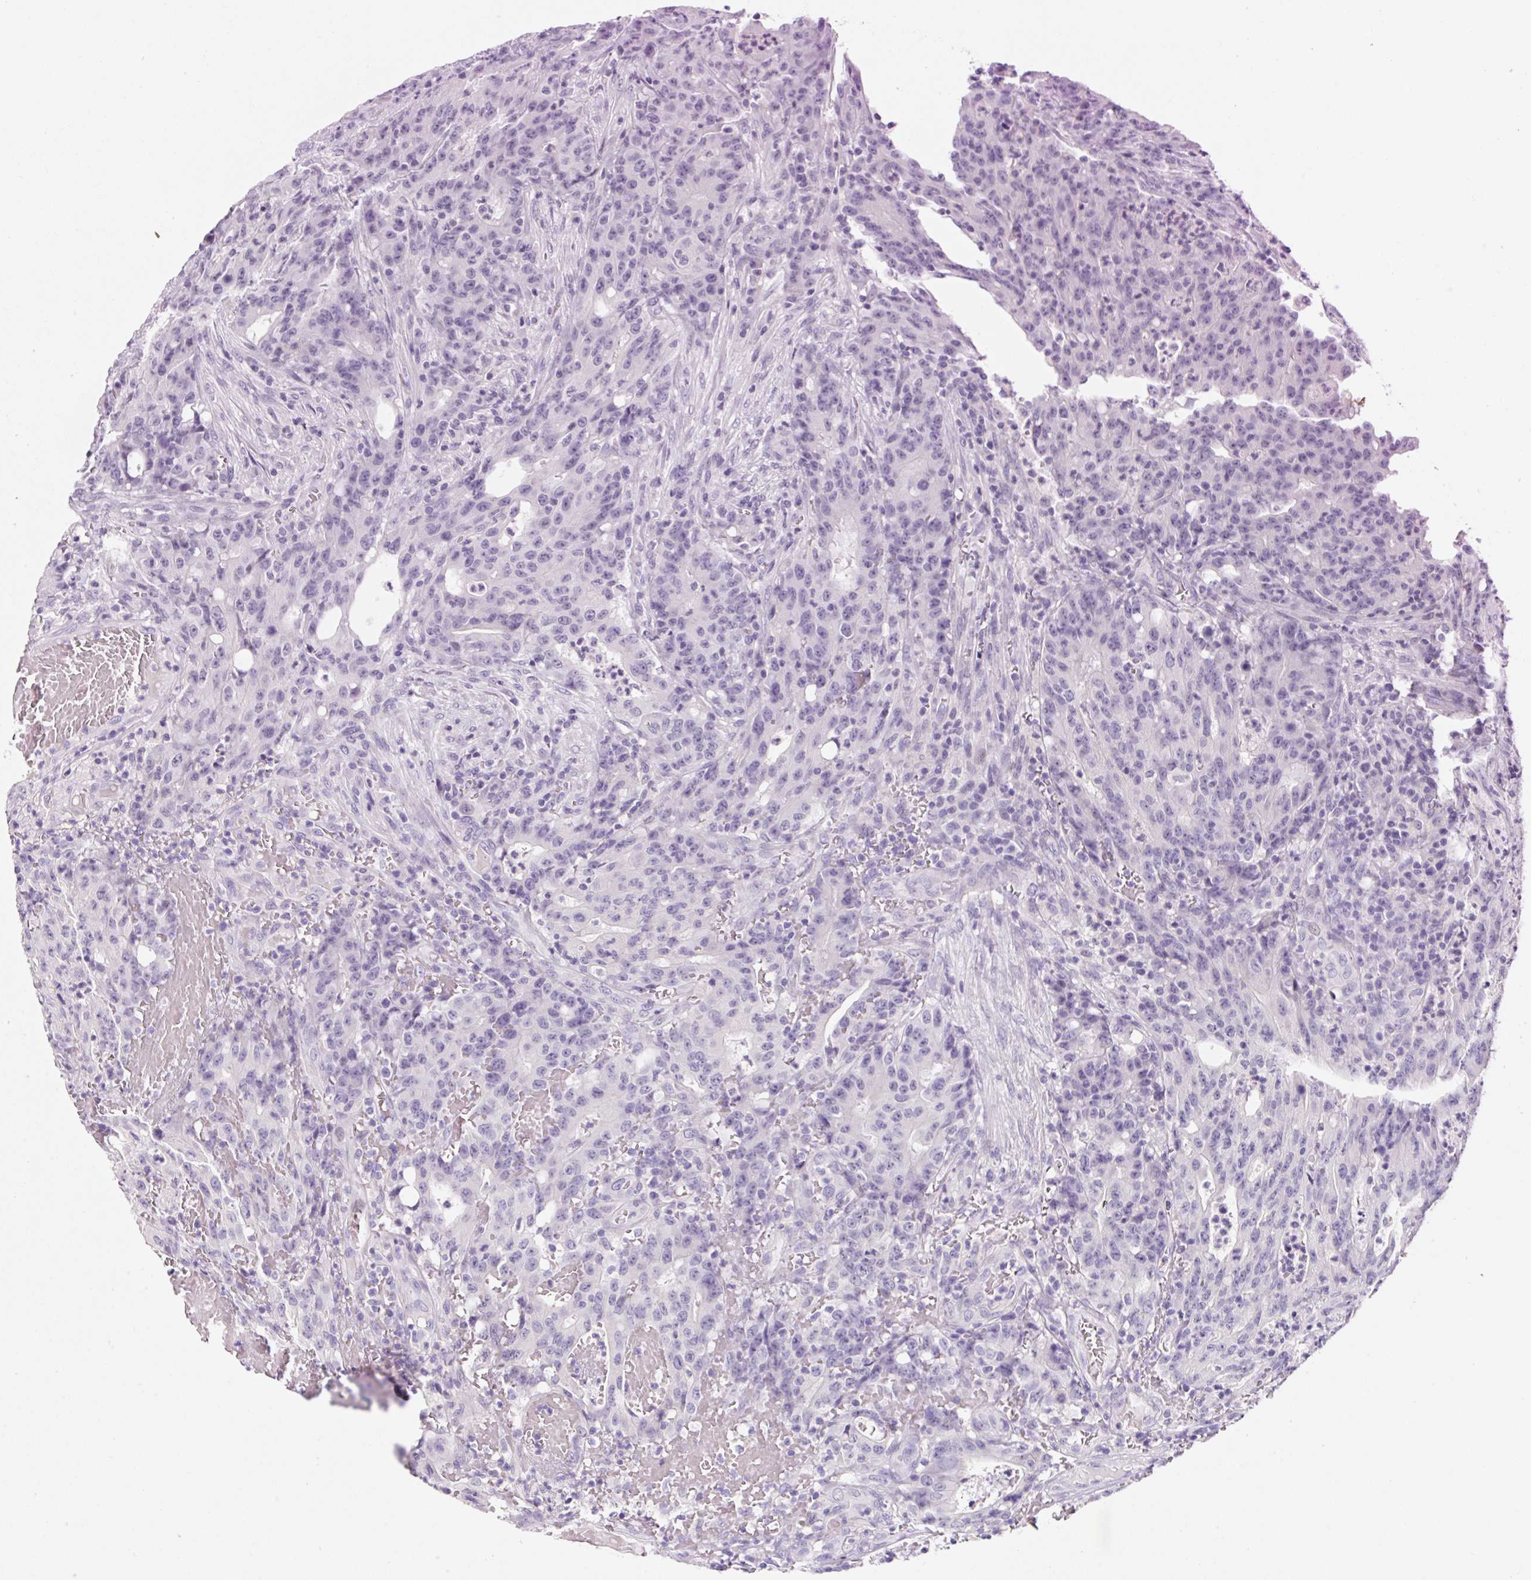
{"staining": {"intensity": "negative", "quantity": "none", "location": "none"}, "tissue": "colorectal cancer", "cell_type": "Tumor cells", "image_type": "cancer", "snomed": [{"axis": "morphology", "description": "Adenocarcinoma, NOS"}, {"axis": "topography", "description": "Colon"}], "caption": "This is an immunohistochemistry (IHC) histopathology image of human colorectal cancer. There is no staining in tumor cells.", "gene": "SYP", "patient": {"sex": "male", "age": 83}}